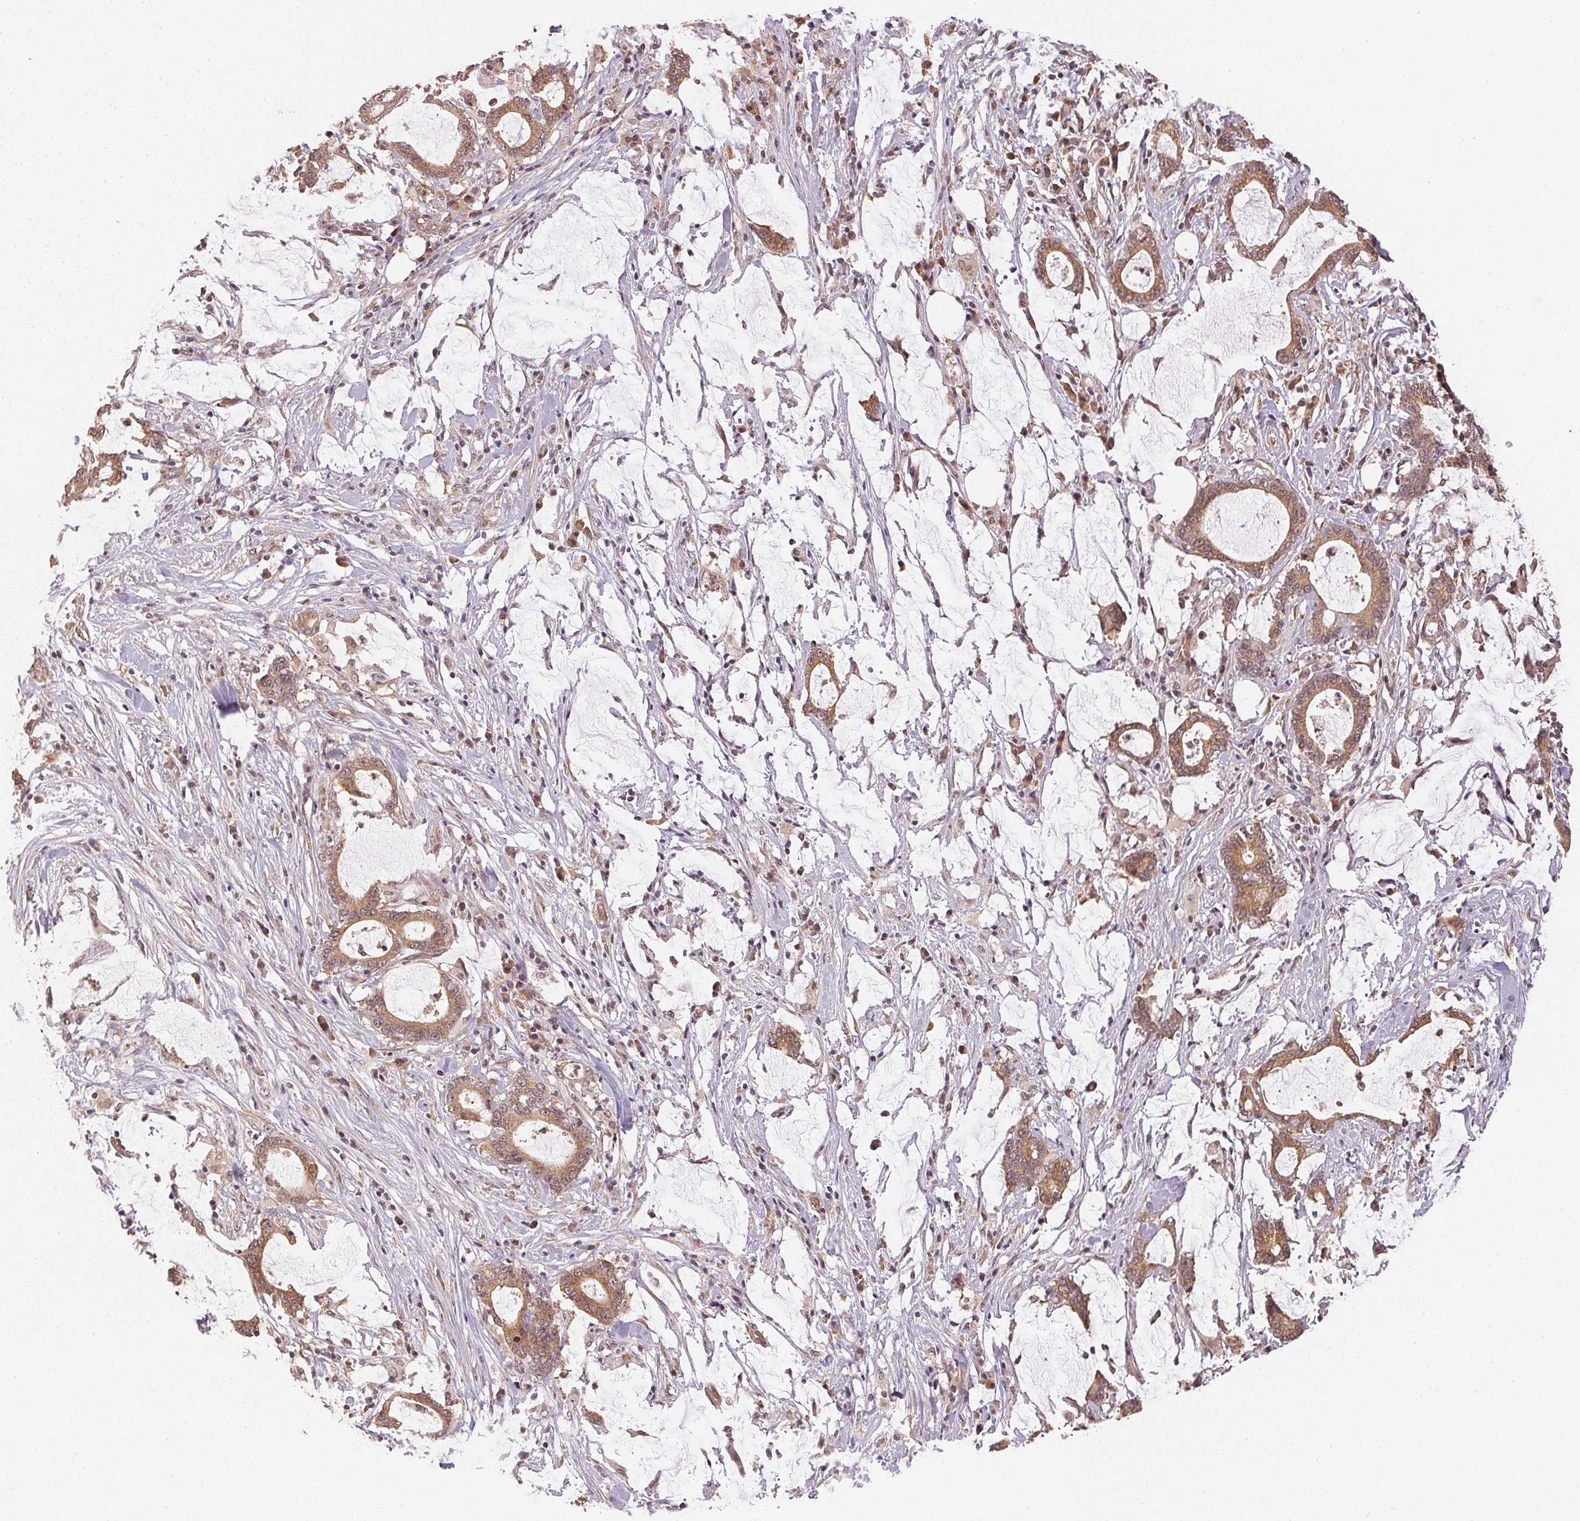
{"staining": {"intensity": "moderate", "quantity": ">75%", "location": "cytoplasmic/membranous"}, "tissue": "stomach cancer", "cell_type": "Tumor cells", "image_type": "cancer", "snomed": [{"axis": "morphology", "description": "Adenocarcinoma, NOS"}, {"axis": "topography", "description": "Stomach, upper"}], "caption": "Moderate cytoplasmic/membranous positivity is identified in about >75% of tumor cells in adenocarcinoma (stomach). Using DAB (brown) and hematoxylin (blue) stains, captured at high magnification using brightfield microscopy.", "gene": "STRN4", "patient": {"sex": "male", "age": 68}}